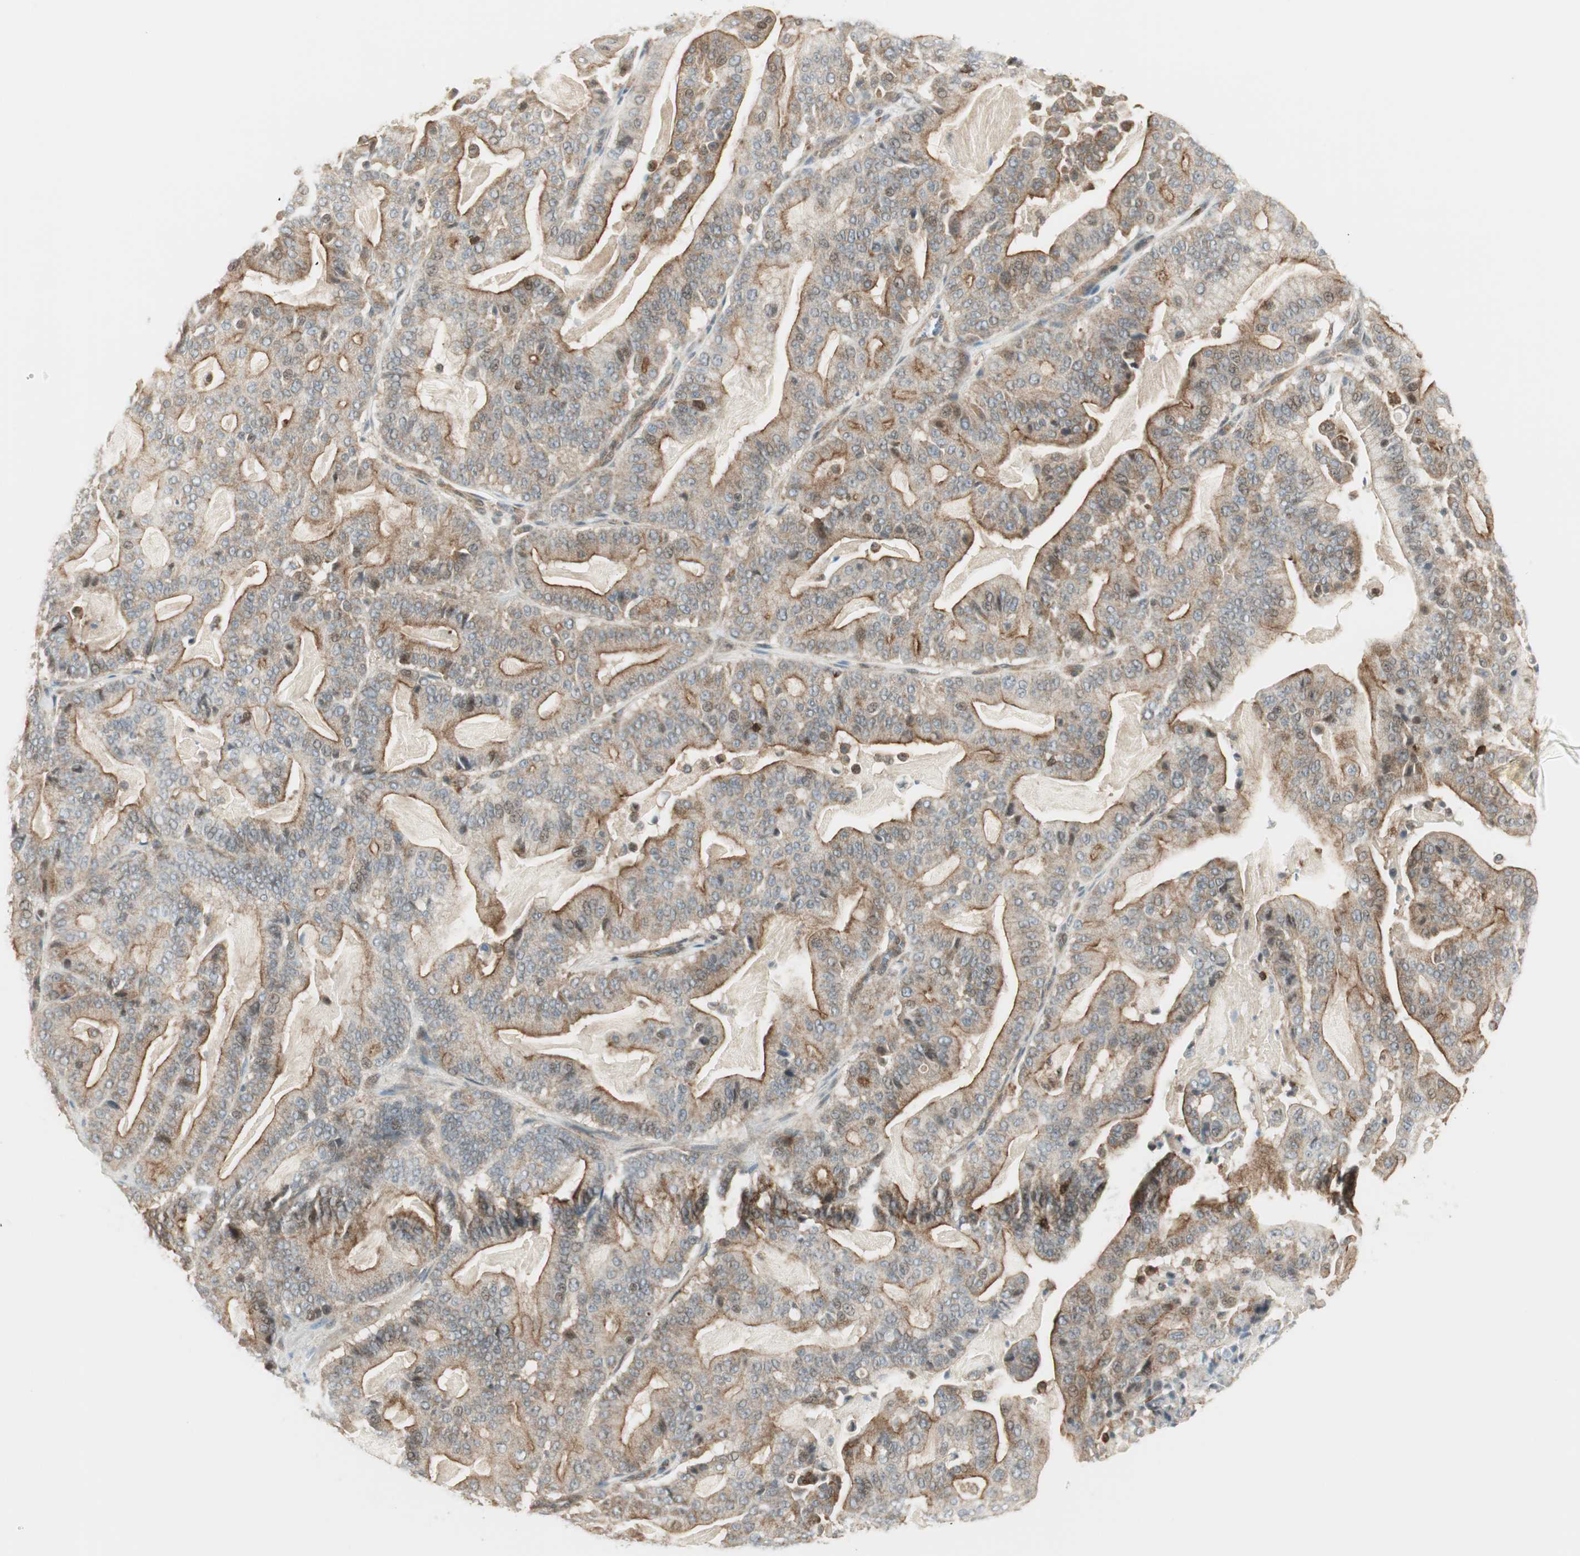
{"staining": {"intensity": "weak", "quantity": ">75%", "location": "cytoplasmic/membranous"}, "tissue": "pancreatic cancer", "cell_type": "Tumor cells", "image_type": "cancer", "snomed": [{"axis": "morphology", "description": "Adenocarcinoma, NOS"}, {"axis": "topography", "description": "Pancreas"}], "caption": "Protein staining of pancreatic adenocarcinoma tissue demonstrates weak cytoplasmic/membranous positivity in about >75% of tumor cells.", "gene": "PPP1CA", "patient": {"sex": "male", "age": 63}}